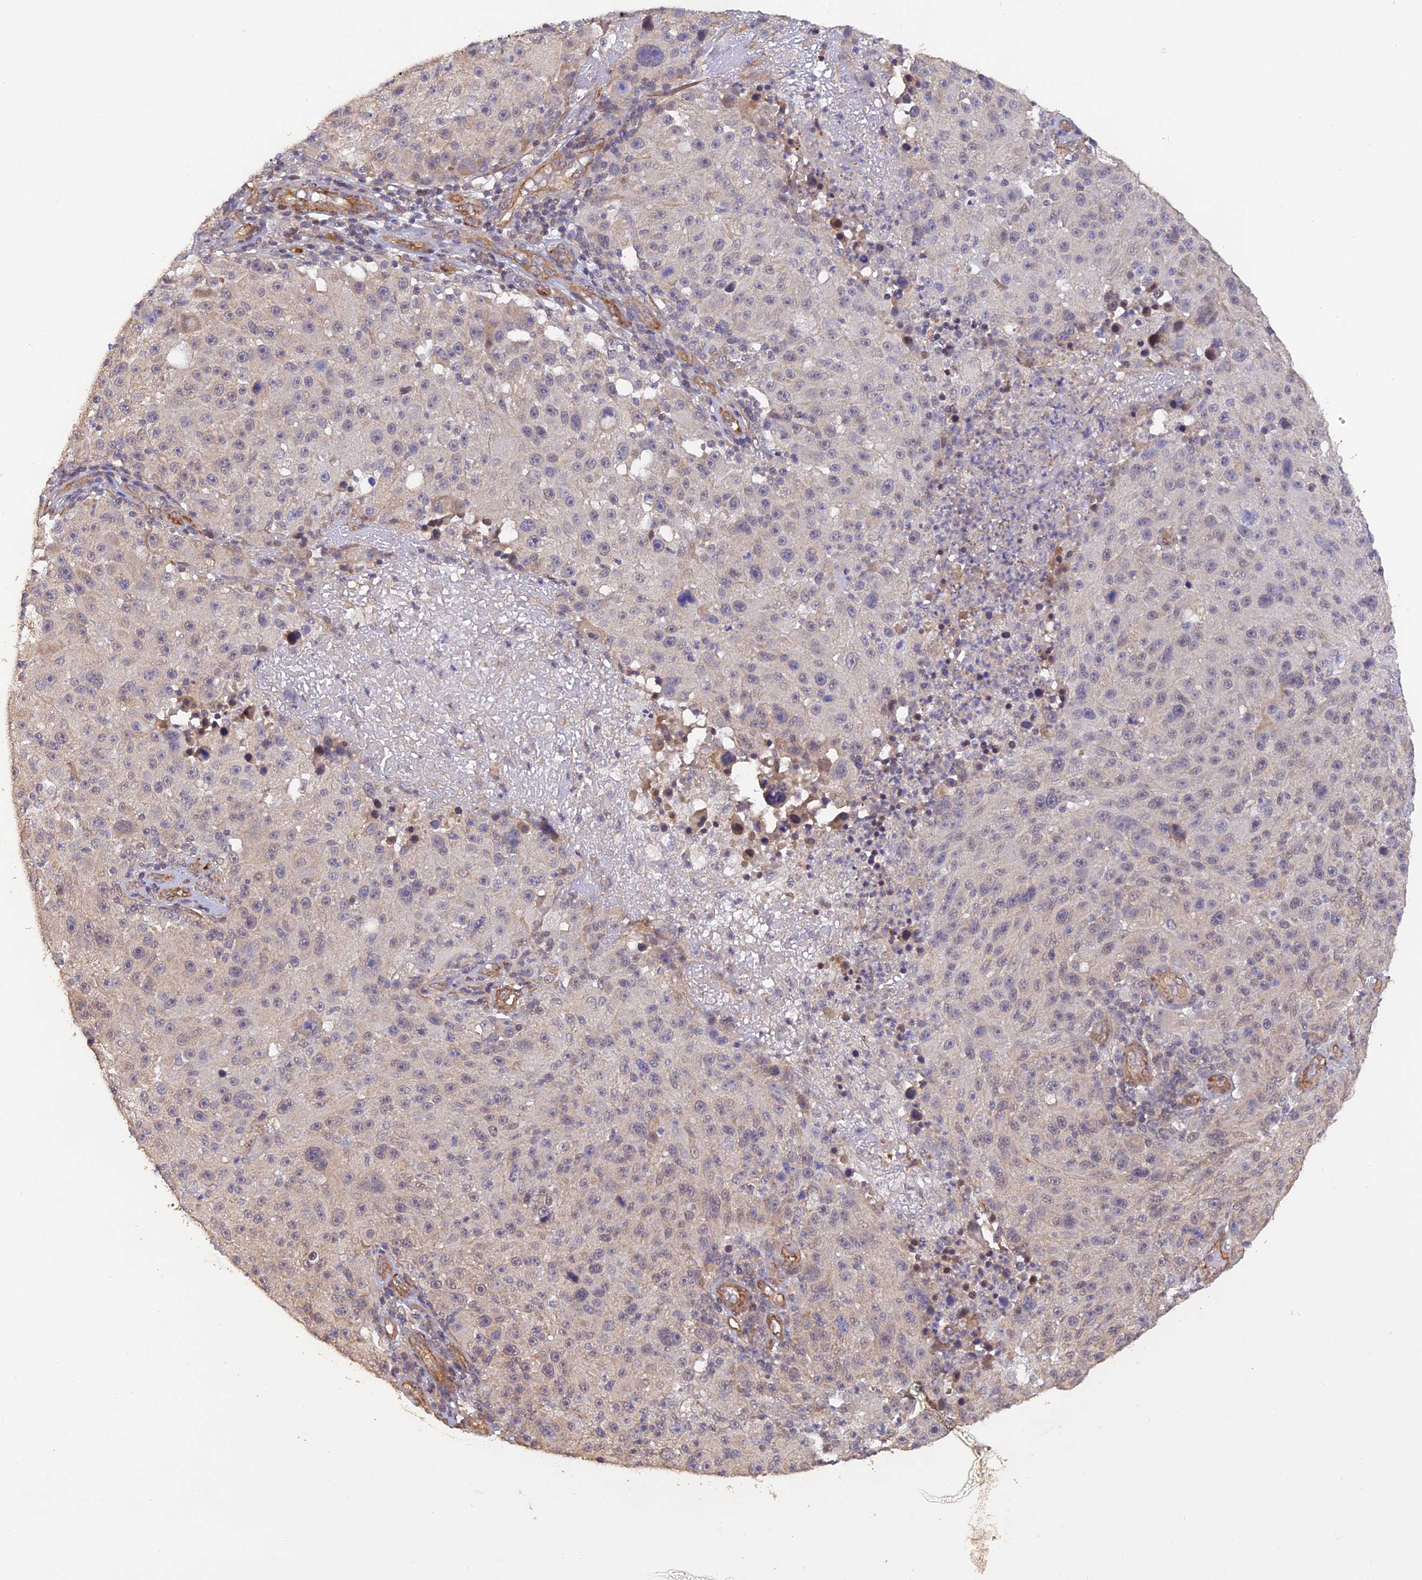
{"staining": {"intensity": "negative", "quantity": "none", "location": "none"}, "tissue": "melanoma", "cell_type": "Tumor cells", "image_type": "cancer", "snomed": [{"axis": "morphology", "description": "Malignant melanoma, NOS"}, {"axis": "topography", "description": "Skin"}], "caption": "This is an immunohistochemistry (IHC) image of melanoma. There is no expression in tumor cells.", "gene": "PAGR1", "patient": {"sex": "male", "age": 53}}